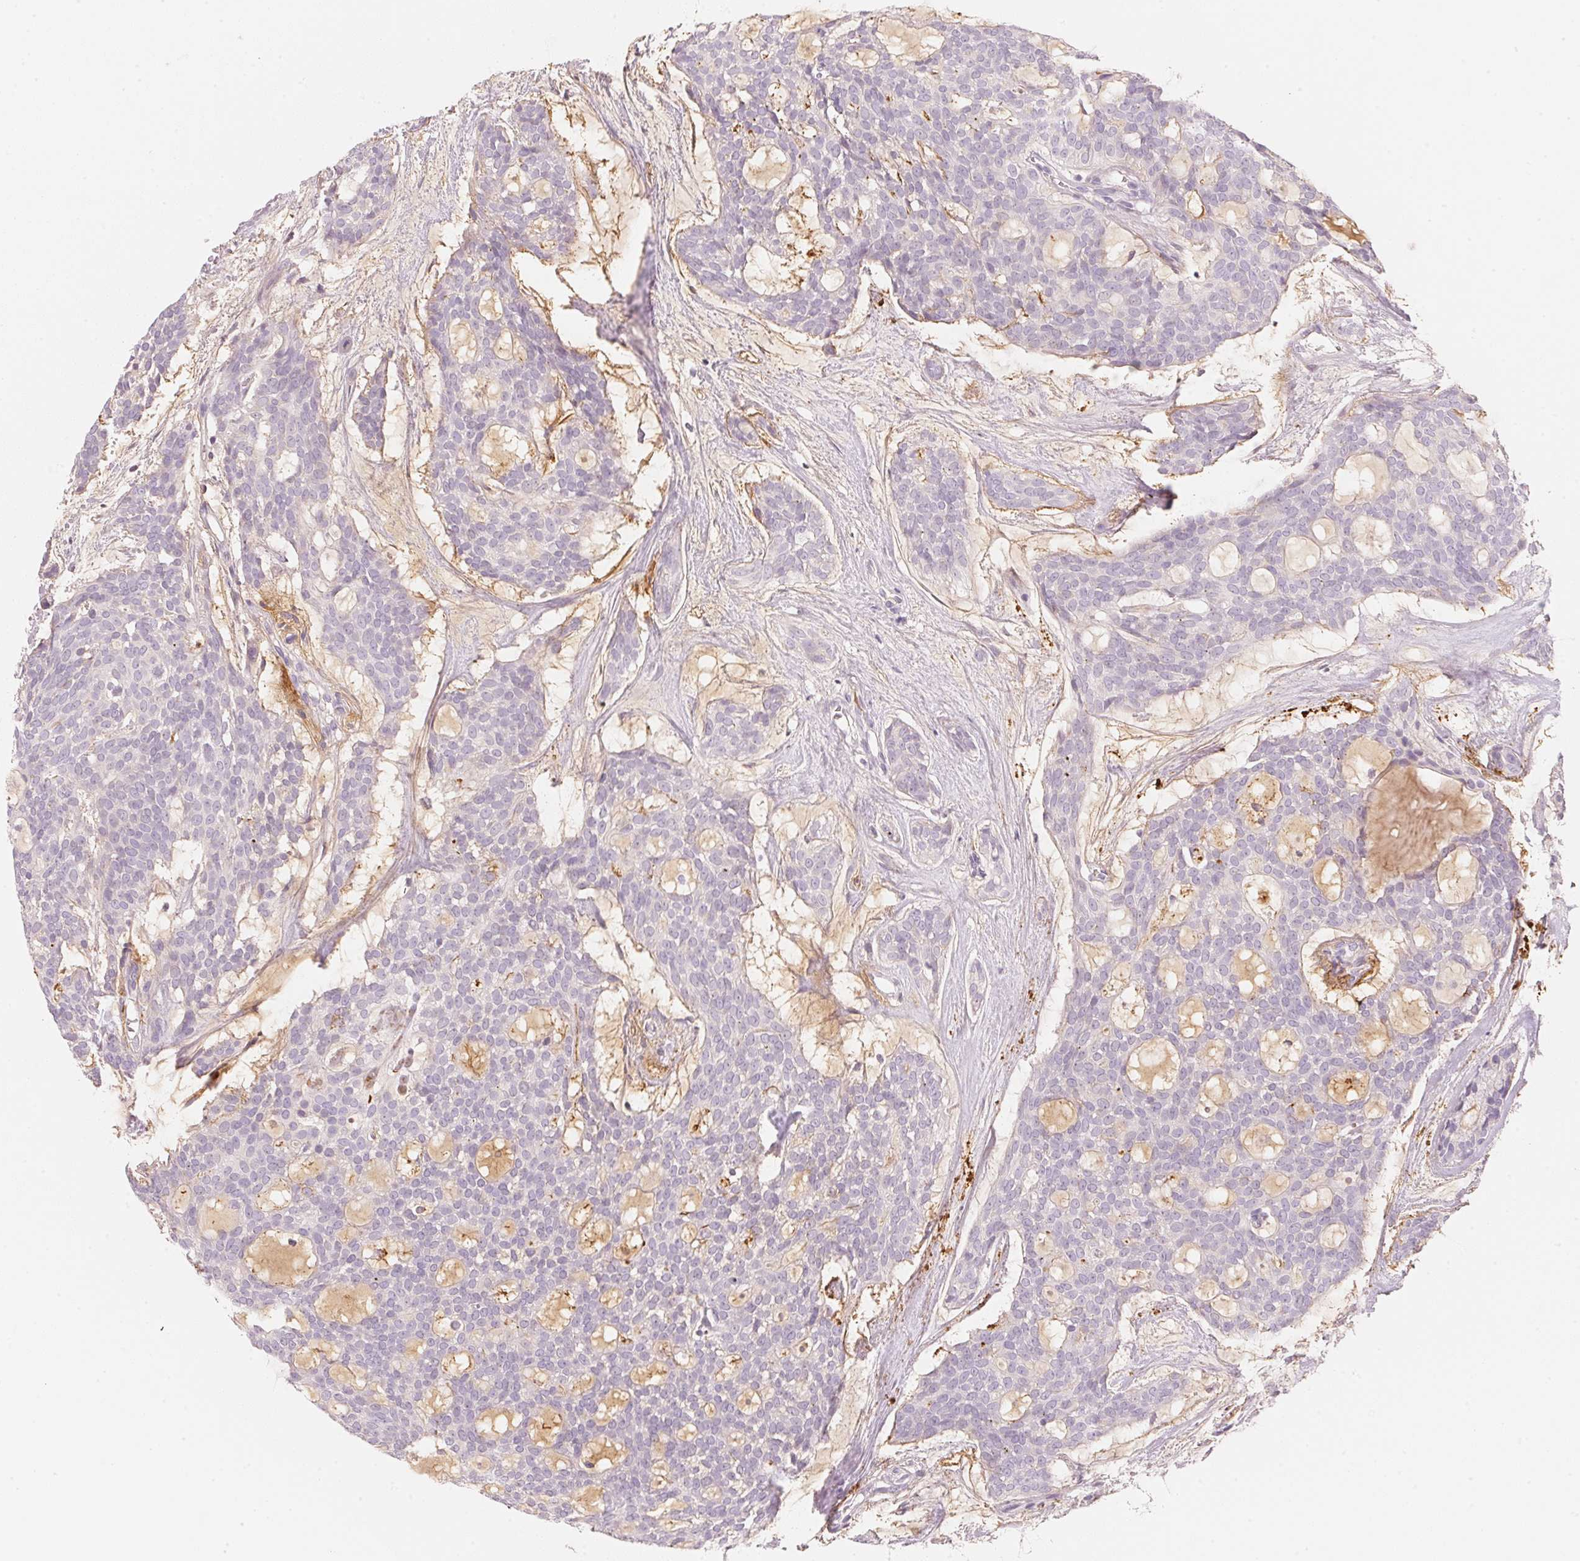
{"staining": {"intensity": "negative", "quantity": "none", "location": "none"}, "tissue": "head and neck cancer", "cell_type": "Tumor cells", "image_type": "cancer", "snomed": [{"axis": "morphology", "description": "Adenocarcinoma, NOS"}, {"axis": "topography", "description": "Head-Neck"}], "caption": "The immunohistochemistry micrograph has no significant staining in tumor cells of head and neck cancer (adenocarcinoma) tissue.", "gene": "RMDN2", "patient": {"sex": "male", "age": 66}}